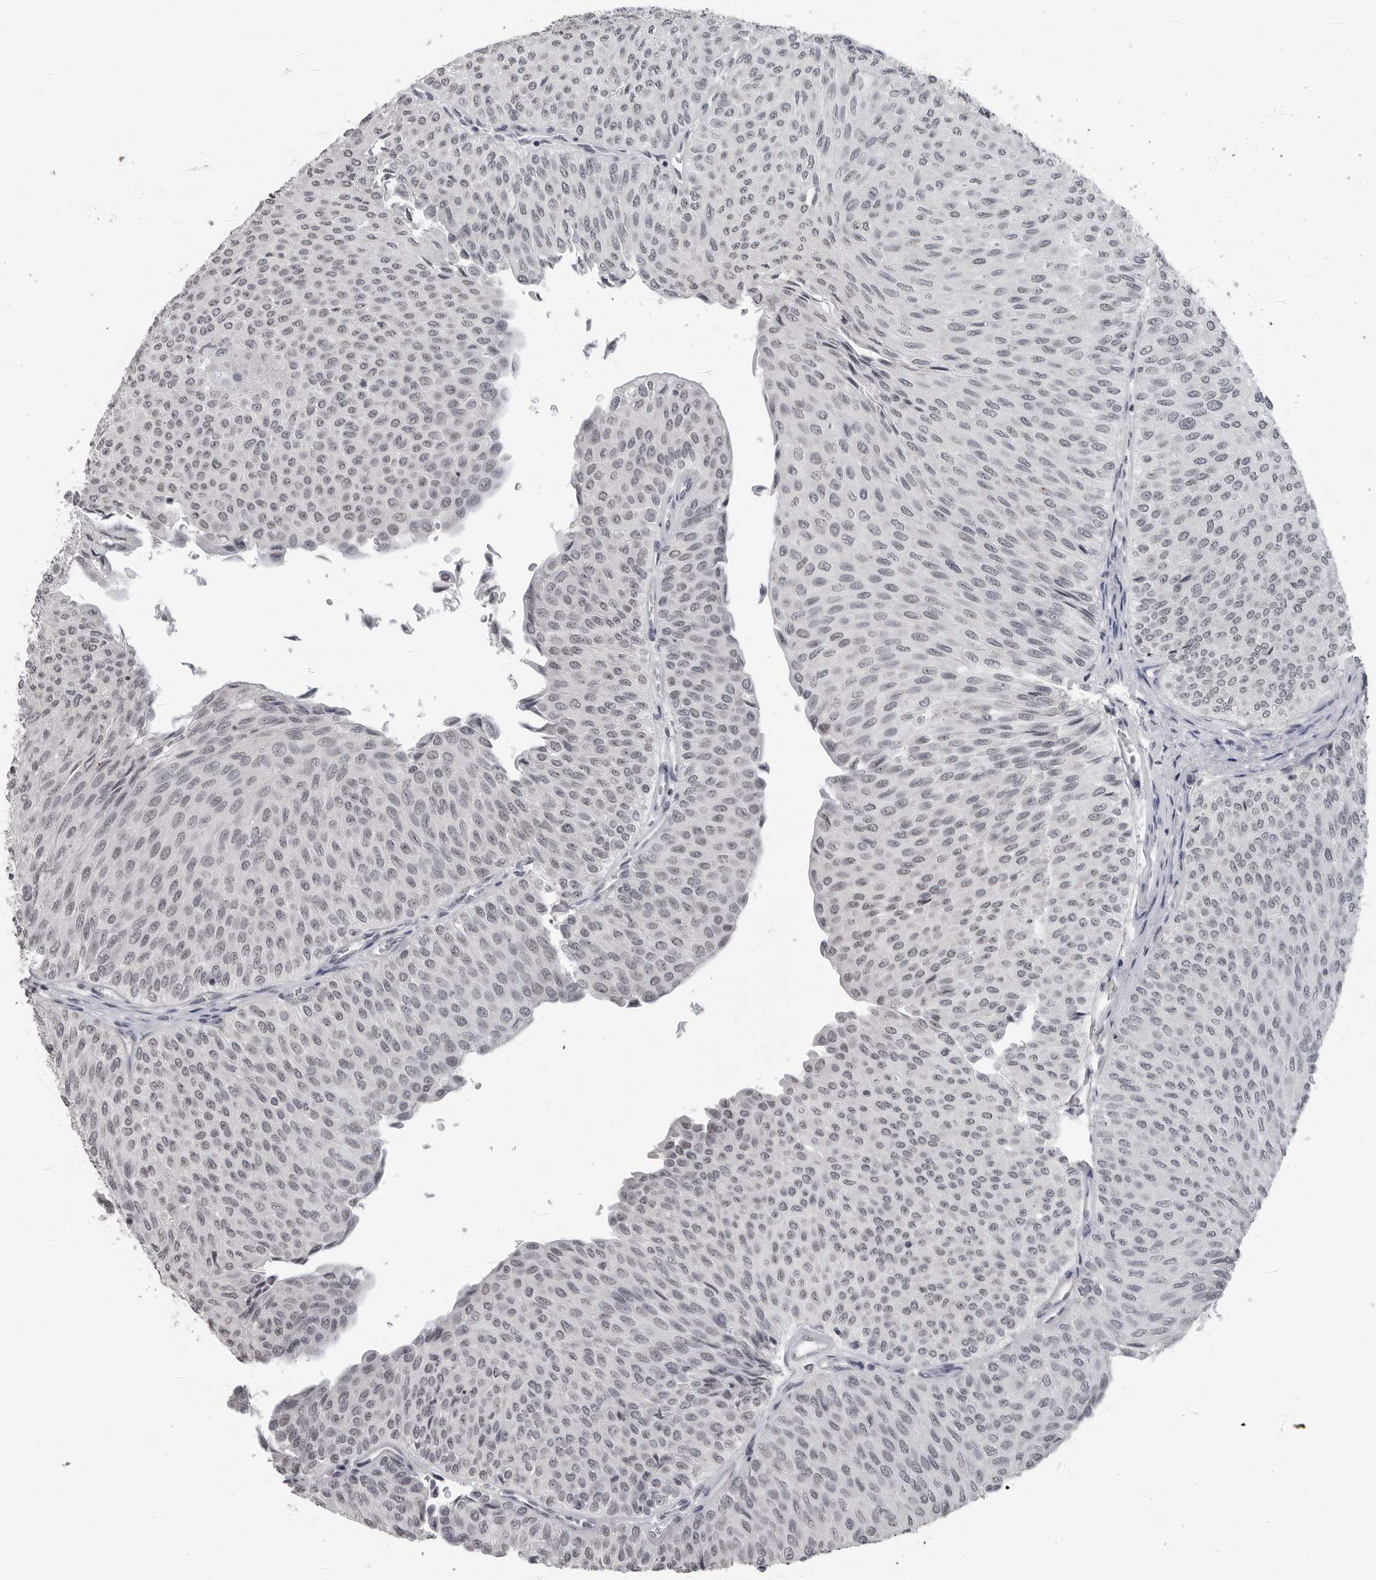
{"staining": {"intensity": "negative", "quantity": "none", "location": "none"}, "tissue": "urothelial cancer", "cell_type": "Tumor cells", "image_type": "cancer", "snomed": [{"axis": "morphology", "description": "Urothelial carcinoma, Low grade"}, {"axis": "topography", "description": "Urinary bladder"}], "caption": "The IHC photomicrograph has no significant positivity in tumor cells of urothelial cancer tissue.", "gene": "DDX54", "patient": {"sex": "male", "age": 78}}